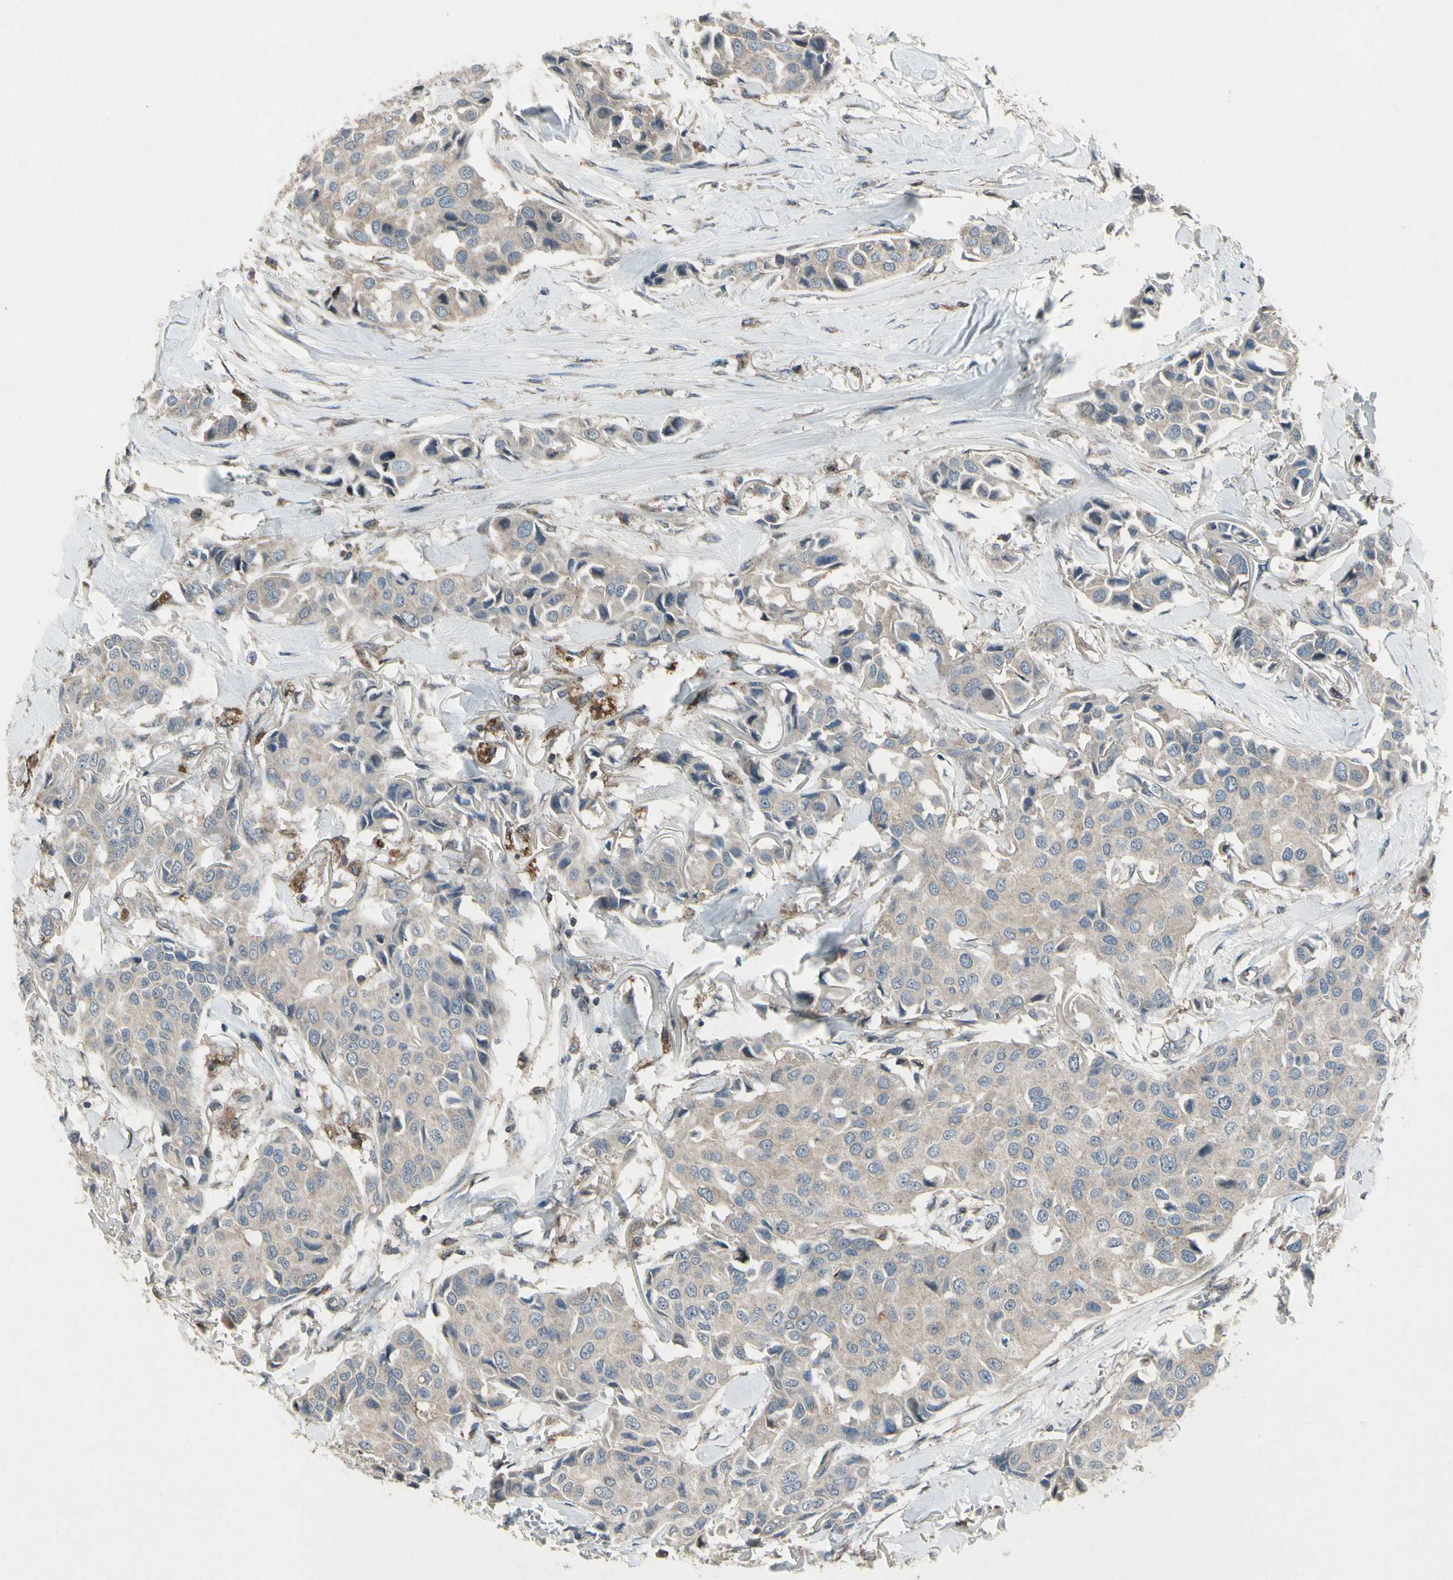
{"staining": {"intensity": "weak", "quantity": ">75%", "location": "cytoplasmic/membranous"}, "tissue": "breast cancer", "cell_type": "Tumor cells", "image_type": "cancer", "snomed": [{"axis": "morphology", "description": "Duct carcinoma"}, {"axis": "topography", "description": "Breast"}], "caption": "There is low levels of weak cytoplasmic/membranous expression in tumor cells of breast invasive ductal carcinoma, as demonstrated by immunohistochemical staining (brown color).", "gene": "NMI", "patient": {"sex": "female", "age": 80}}